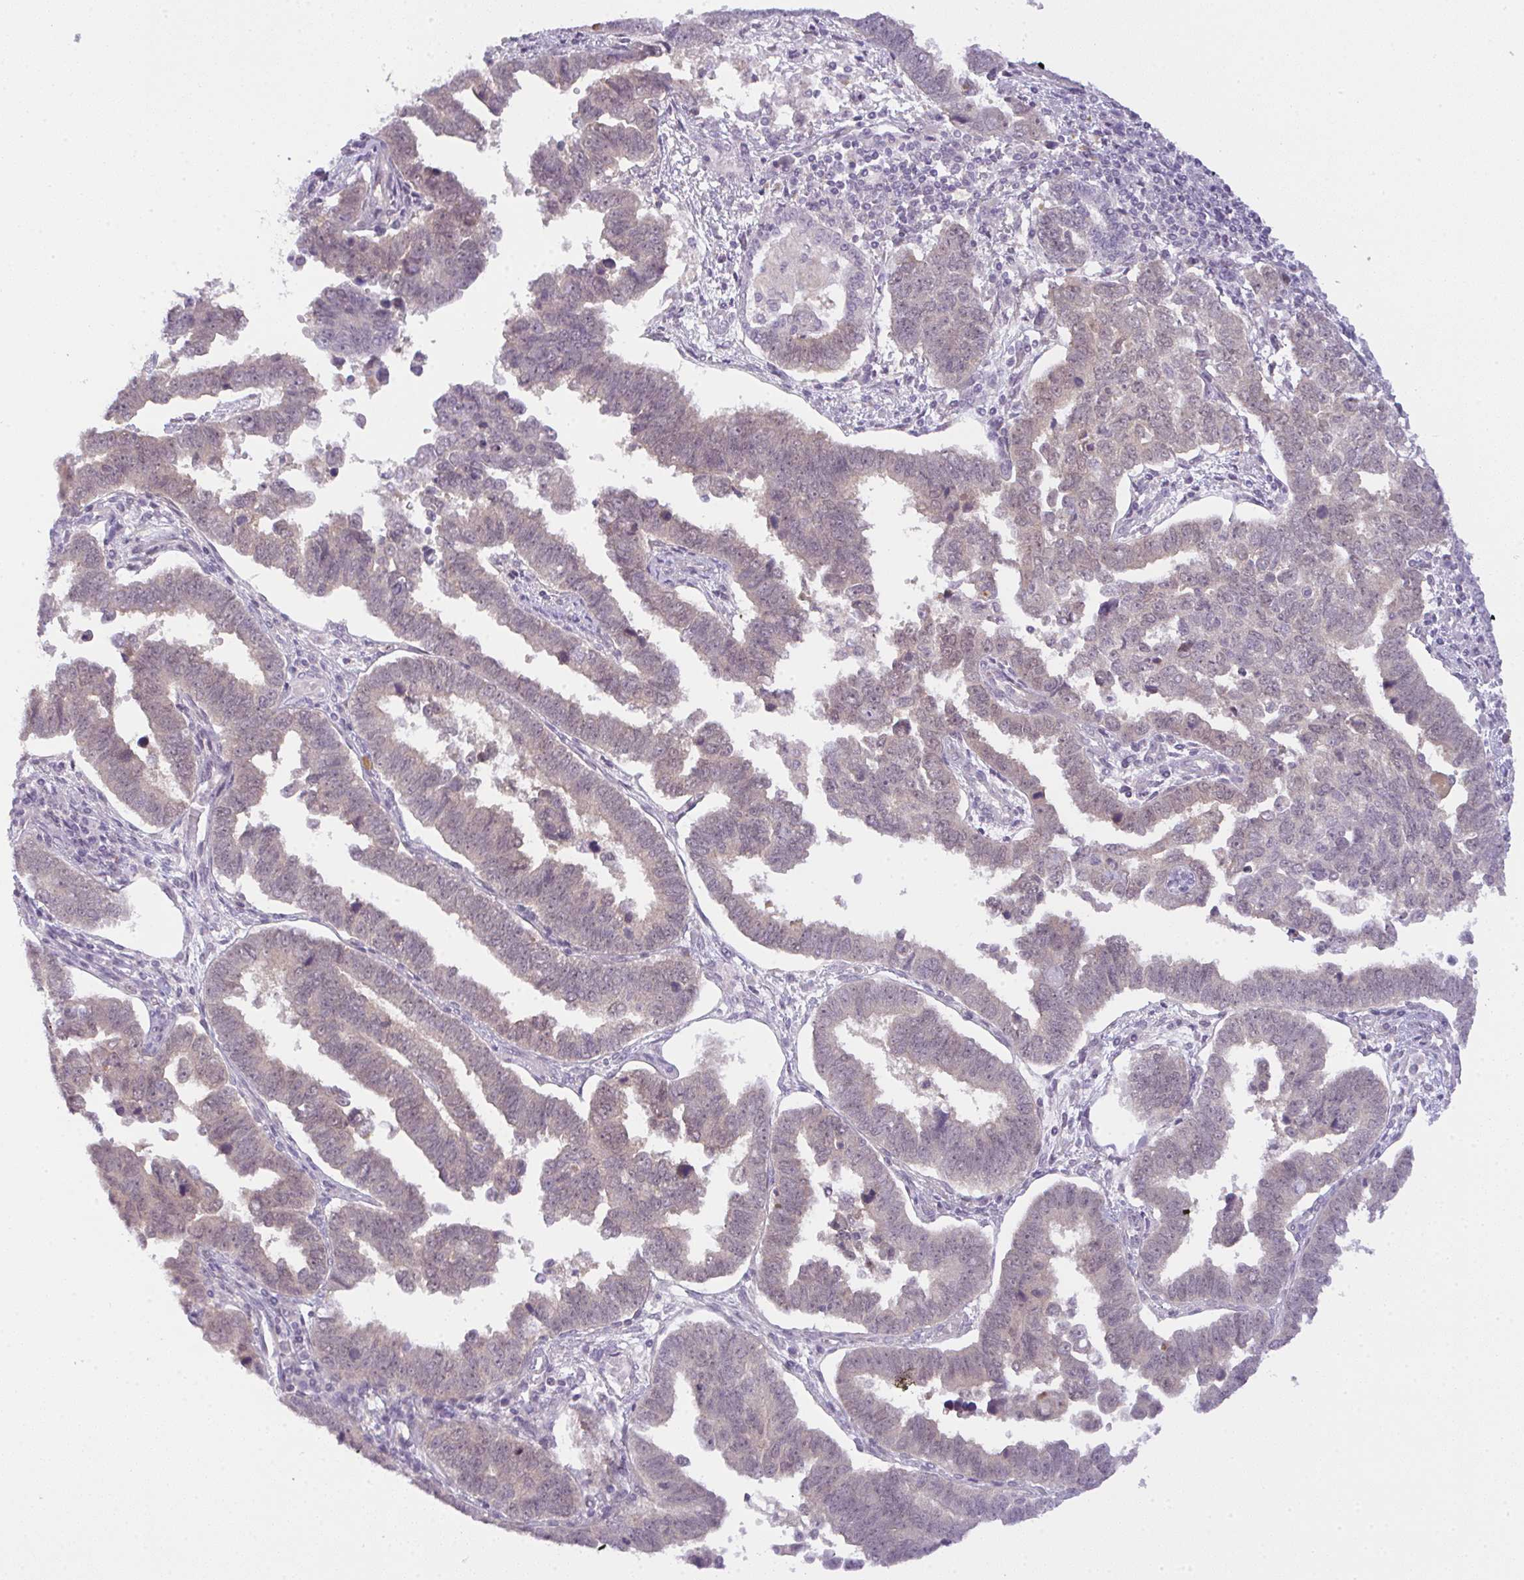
{"staining": {"intensity": "weak", "quantity": "<25%", "location": "cytoplasmic/membranous"}, "tissue": "endometrial cancer", "cell_type": "Tumor cells", "image_type": "cancer", "snomed": [{"axis": "morphology", "description": "Adenocarcinoma, NOS"}, {"axis": "topography", "description": "Endometrium"}], "caption": "Immunohistochemistry (IHC) of endometrial adenocarcinoma displays no positivity in tumor cells. Brightfield microscopy of immunohistochemistry (IHC) stained with DAB (3,3'-diaminobenzidine) (brown) and hematoxylin (blue), captured at high magnification.", "gene": "CSE1L", "patient": {"sex": "female", "age": 75}}